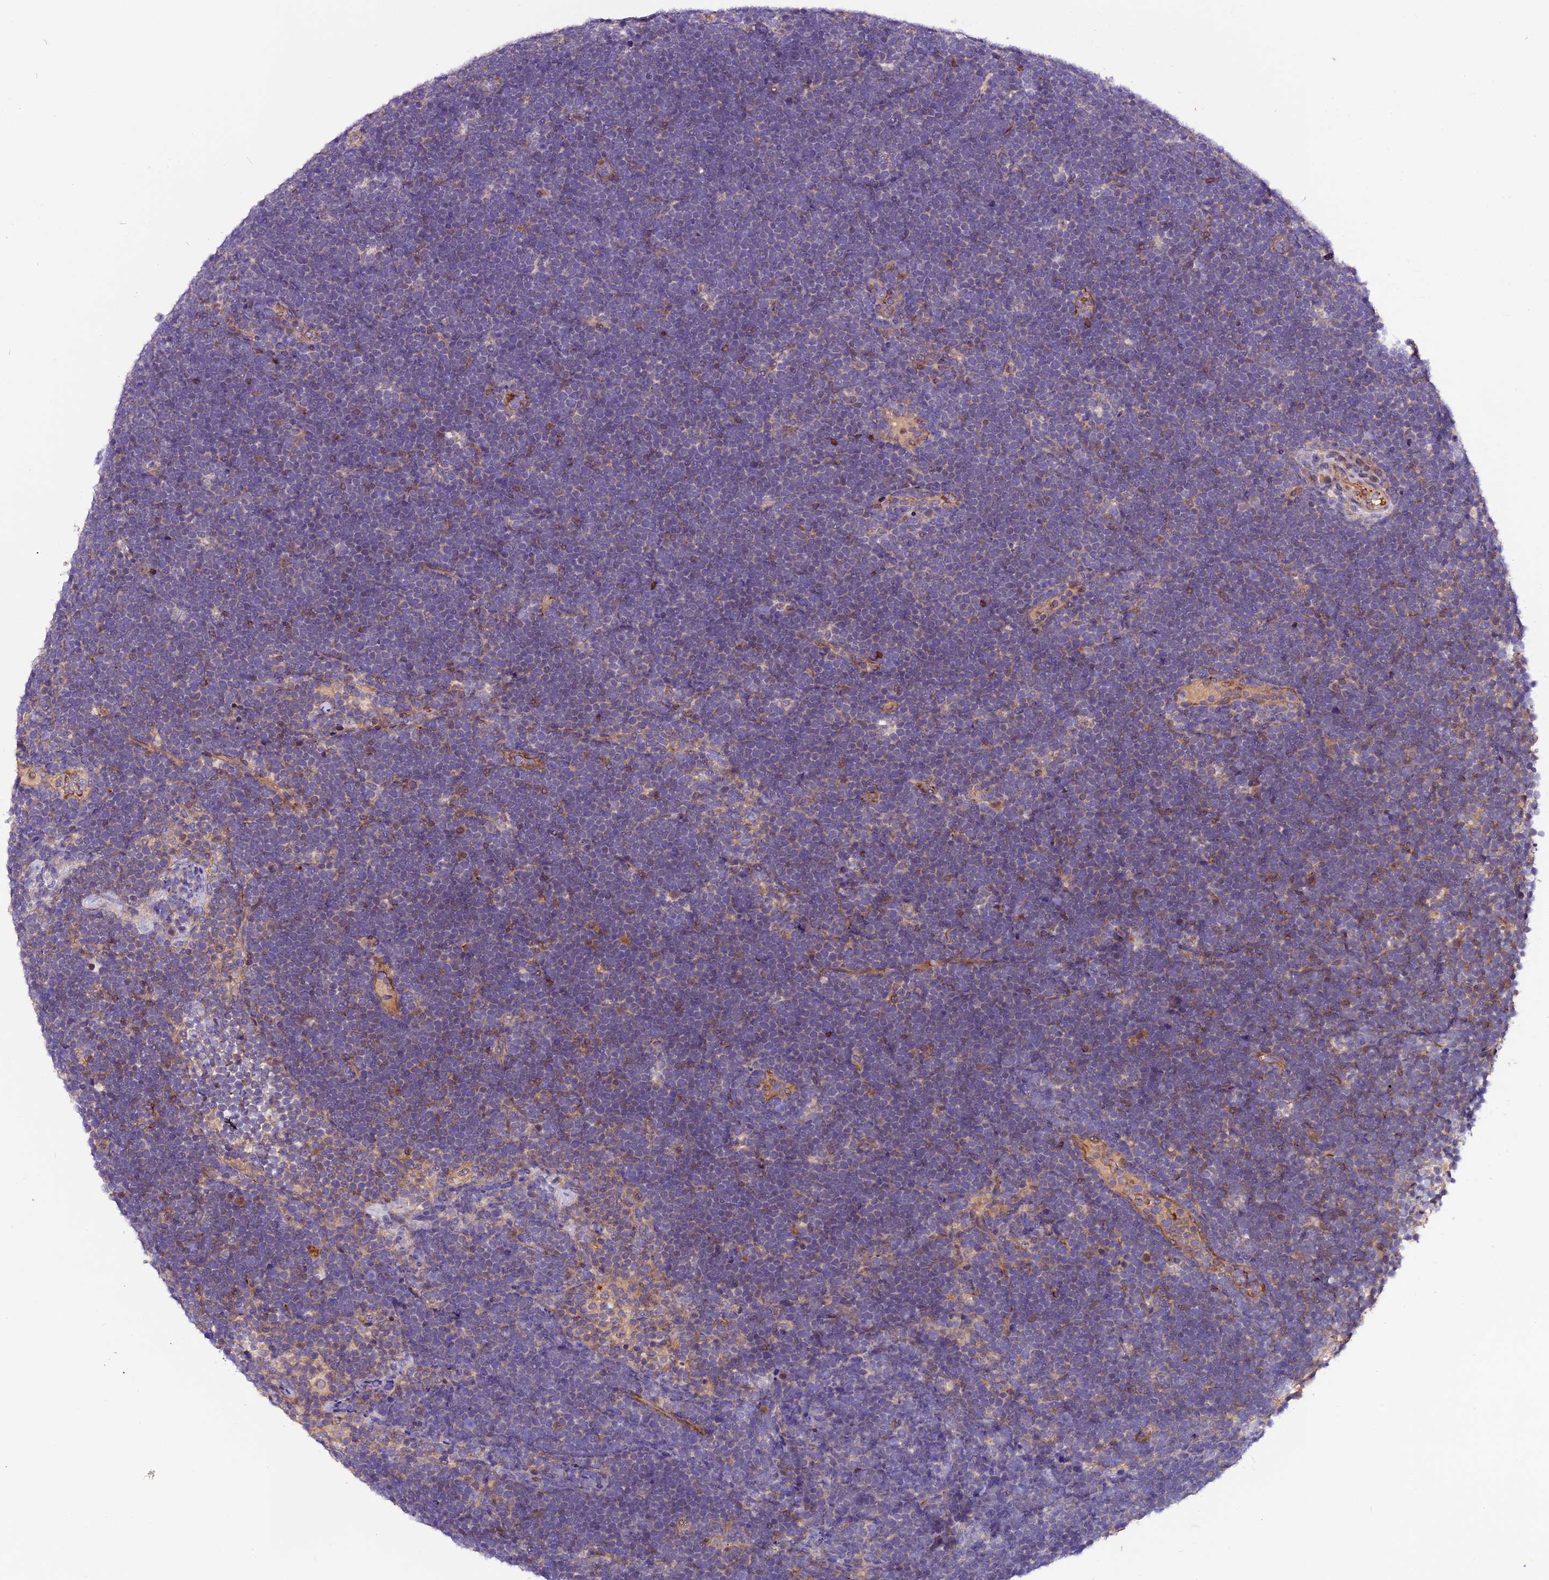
{"staining": {"intensity": "negative", "quantity": "none", "location": "none"}, "tissue": "lymphoma", "cell_type": "Tumor cells", "image_type": "cancer", "snomed": [{"axis": "morphology", "description": "Malignant lymphoma, non-Hodgkin's type, High grade"}, {"axis": "topography", "description": "Lymph node"}], "caption": "Immunohistochemistry of lymphoma exhibits no staining in tumor cells.", "gene": "RINL", "patient": {"sex": "male", "age": 13}}